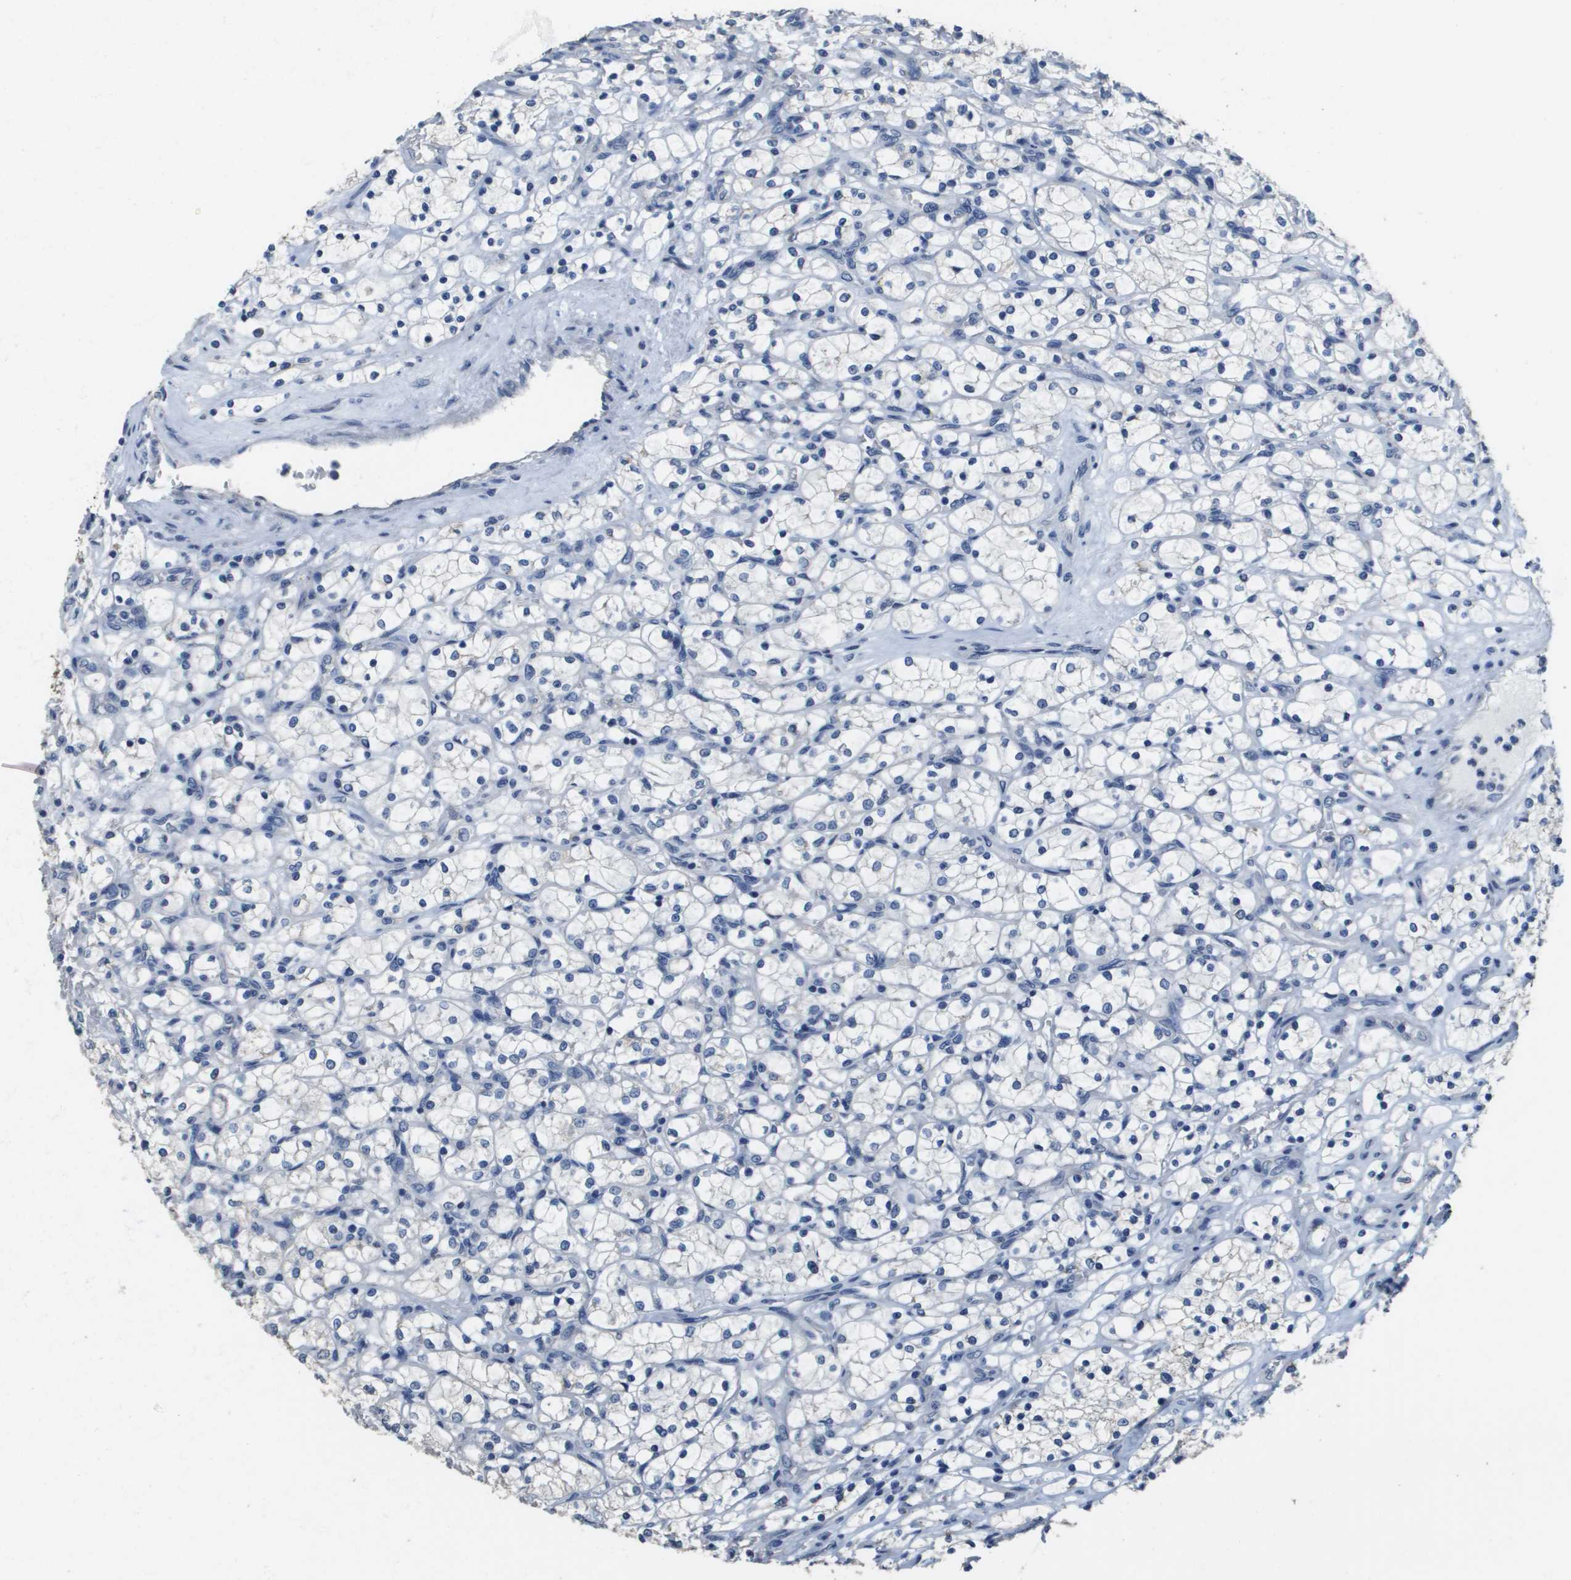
{"staining": {"intensity": "negative", "quantity": "none", "location": "none"}, "tissue": "renal cancer", "cell_type": "Tumor cells", "image_type": "cancer", "snomed": [{"axis": "morphology", "description": "Adenocarcinoma, NOS"}, {"axis": "topography", "description": "Kidney"}], "caption": "Renal adenocarcinoma was stained to show a protein in brown. There is no significant positivity in tumor cells.", "gene": "MT3", "patient": {"sex": "female", "age": 69}}